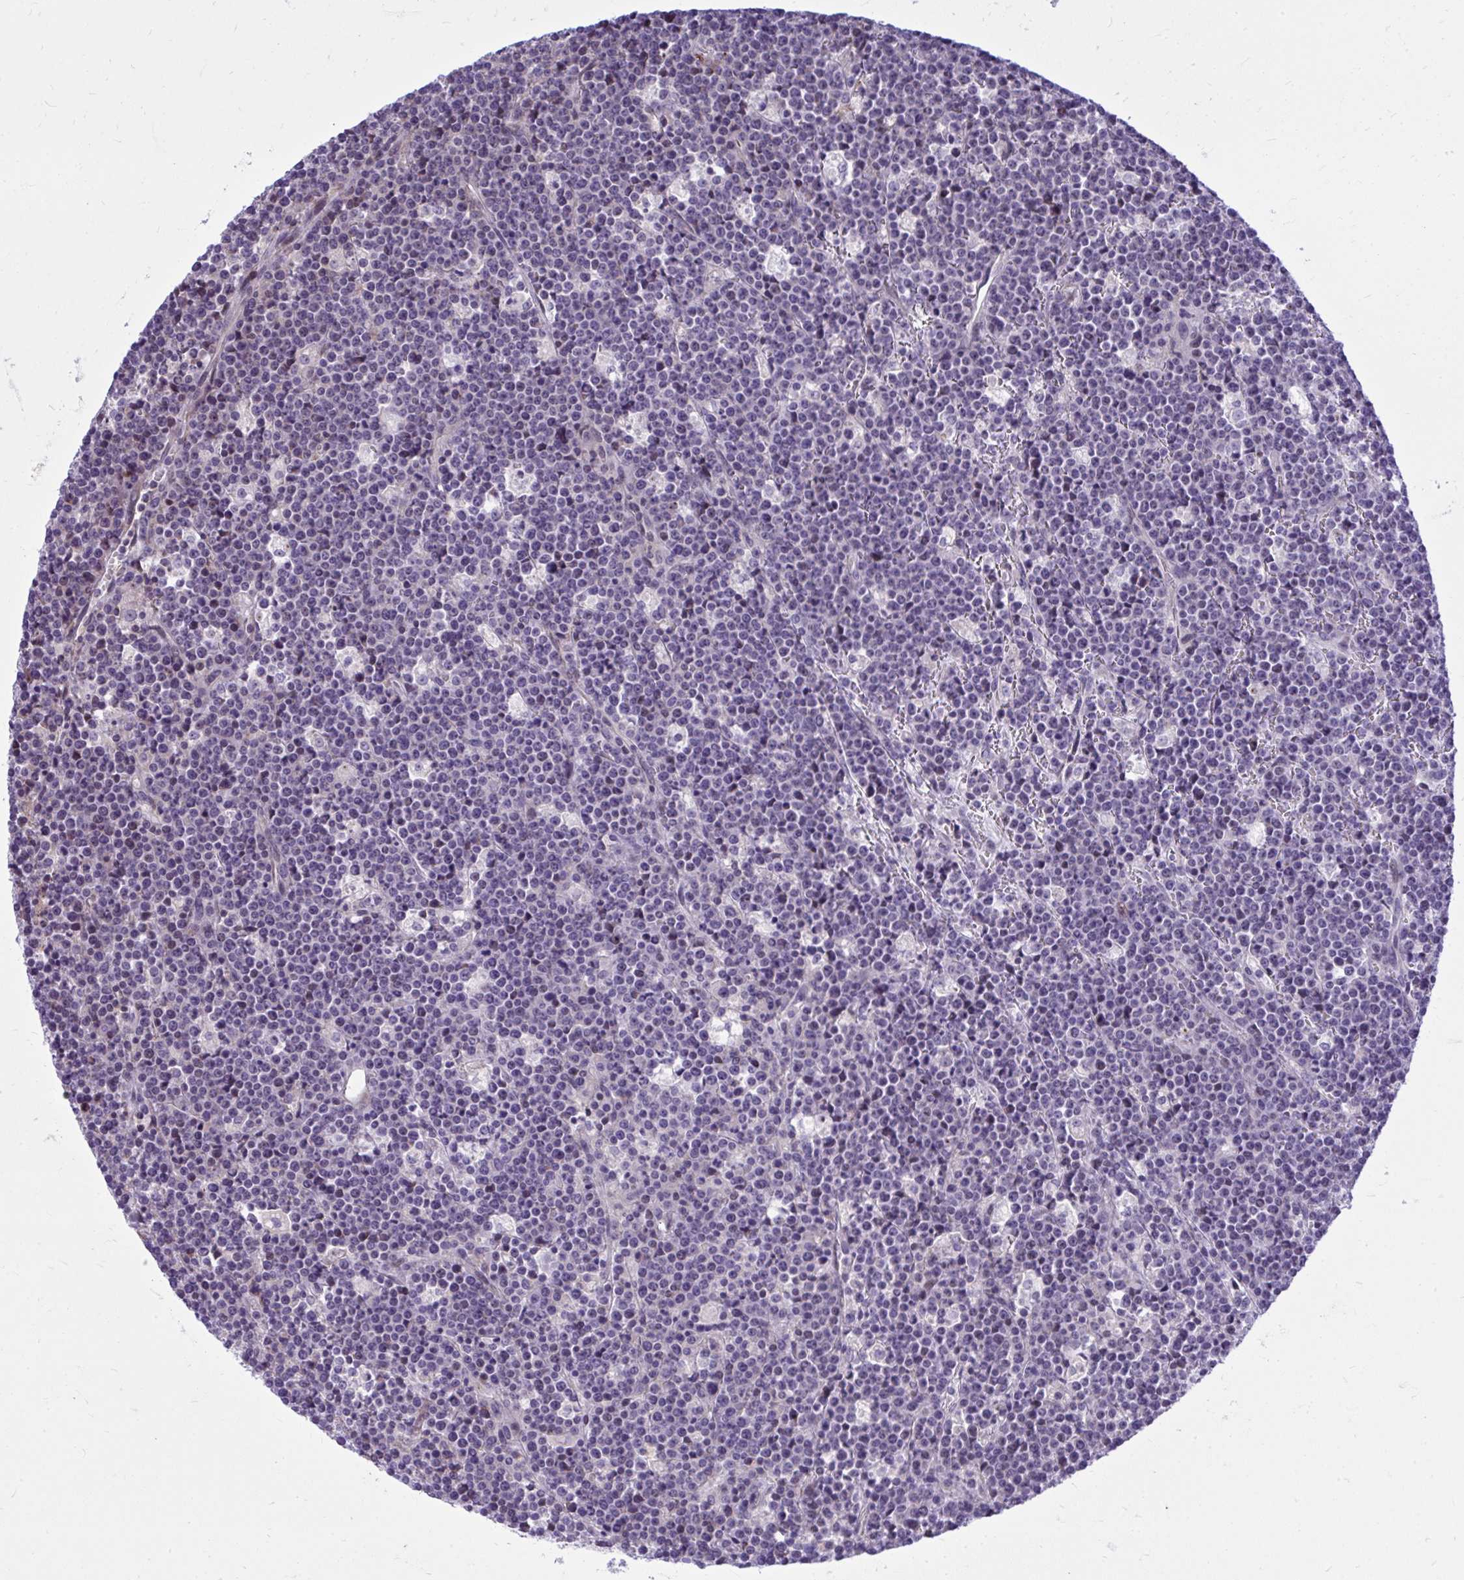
{"staining": {"intensity": "negative", "quantity": "none", "location": "none"}, "tissue": "lymphoma", "cell_type": "Tumor cells", "image_type": "cancer", "snomed": [{"axis": "morphology", "description": "Malignant lymphoma, non-Hodgkin's type, High grade"}, {"axis": "topography", "description": "Ovary"}], "caption": "DAB immunohistochemical staining of lymphoma exhibits no significant expression in tumor cells.", "gene": "GRK4", "patient": {"sex": "female", "age": 56}}